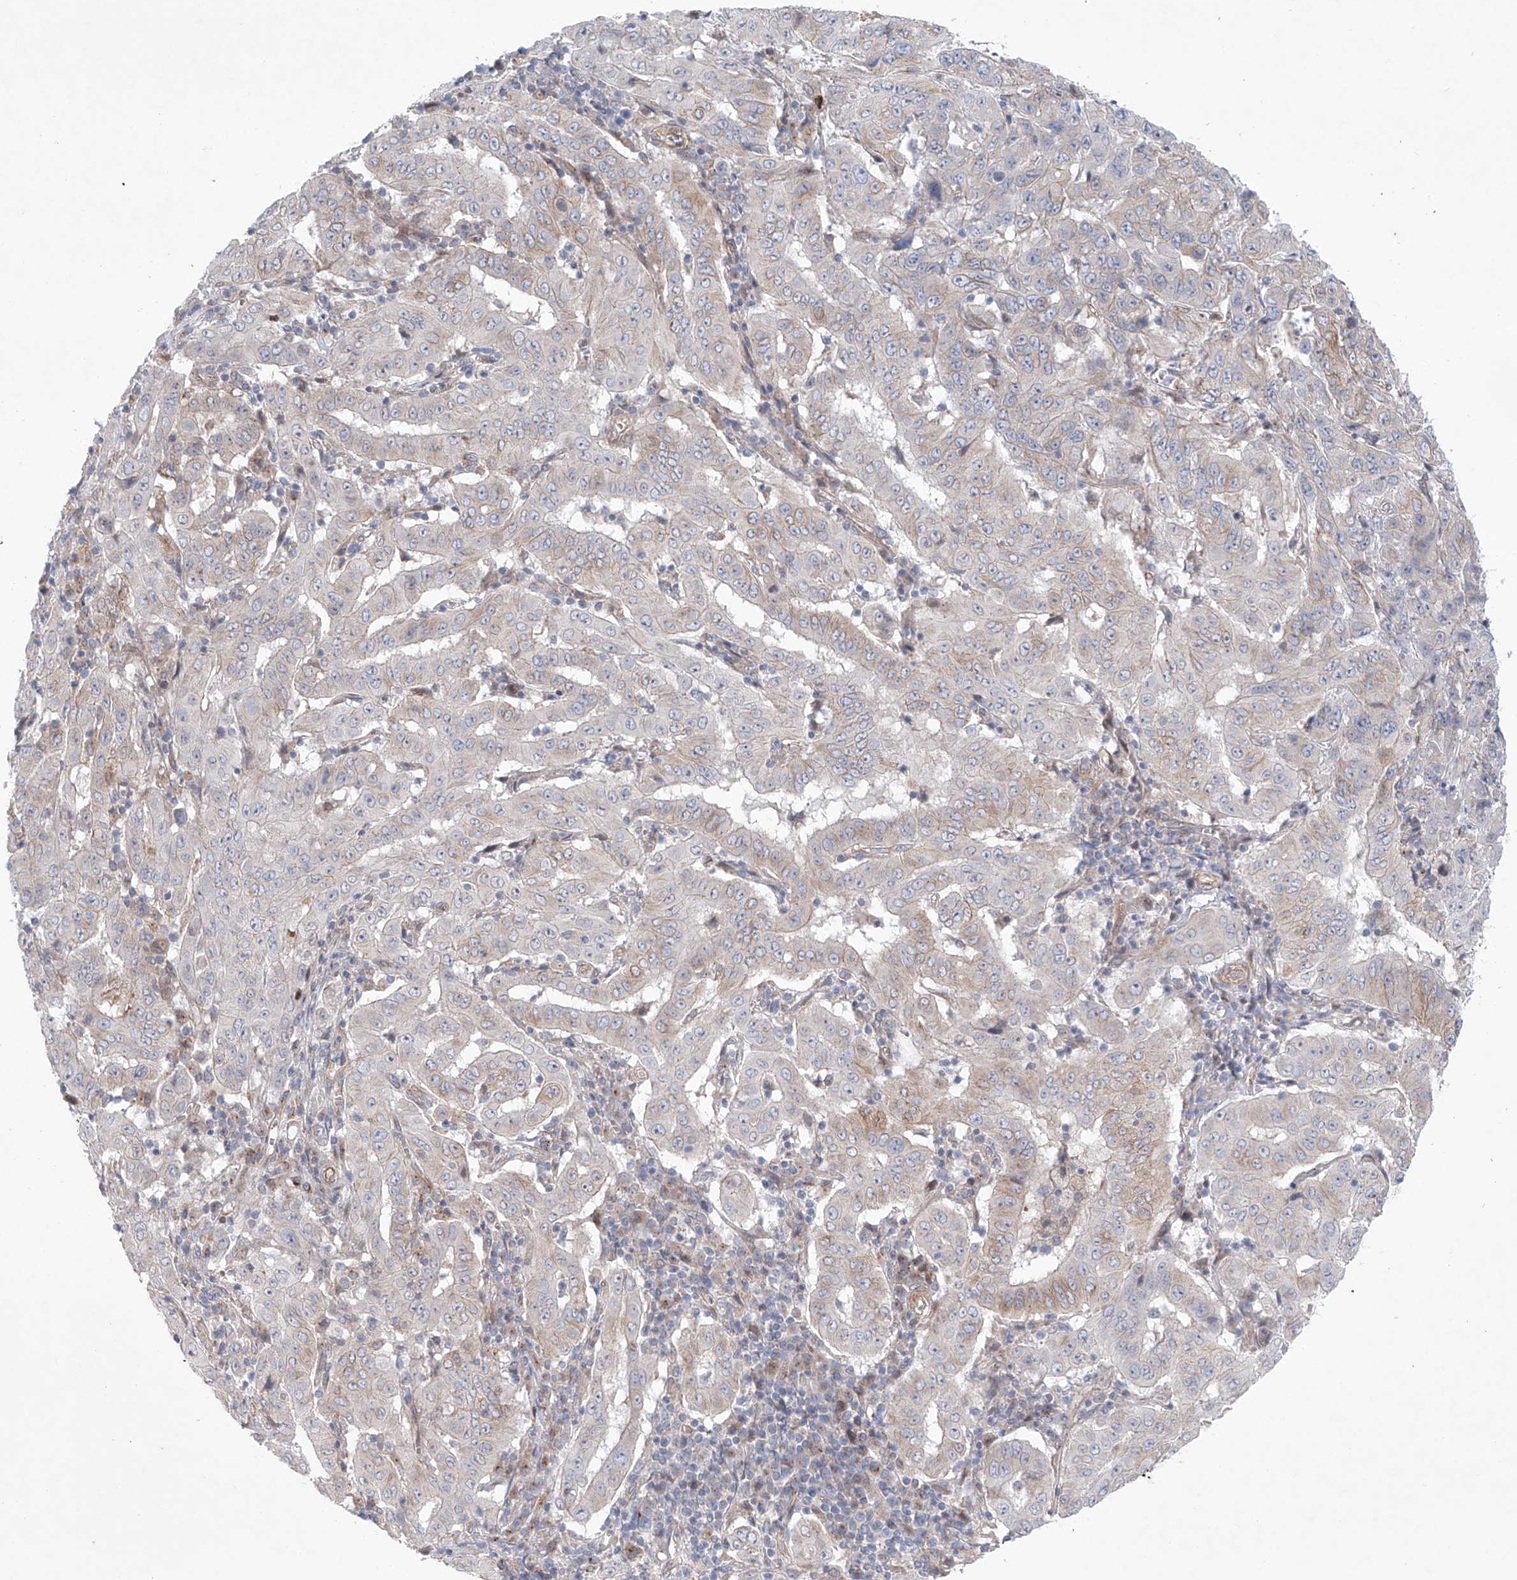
{"staining": {"intensity": "weak", "quantity": "<25%", "location": "cytoplasmic/membranous"}, "tissue": "pancreatic cancer", "cell_type": "Tumor cells", "image_type": "cancer", "snomed": [{"axis": "morphology", "description": "Adenocarcinoma, NOS"}, {"axis": "topography", "description": "Pancreas"}], "caption": "Immunohistochemistry (IHC) photomicrograph of human pancreatic cancer stained for a protein (brown), which displays no staining in tumor cells.", "gene": "KLC4", "patient": {"sex": "male", "age": 63}}